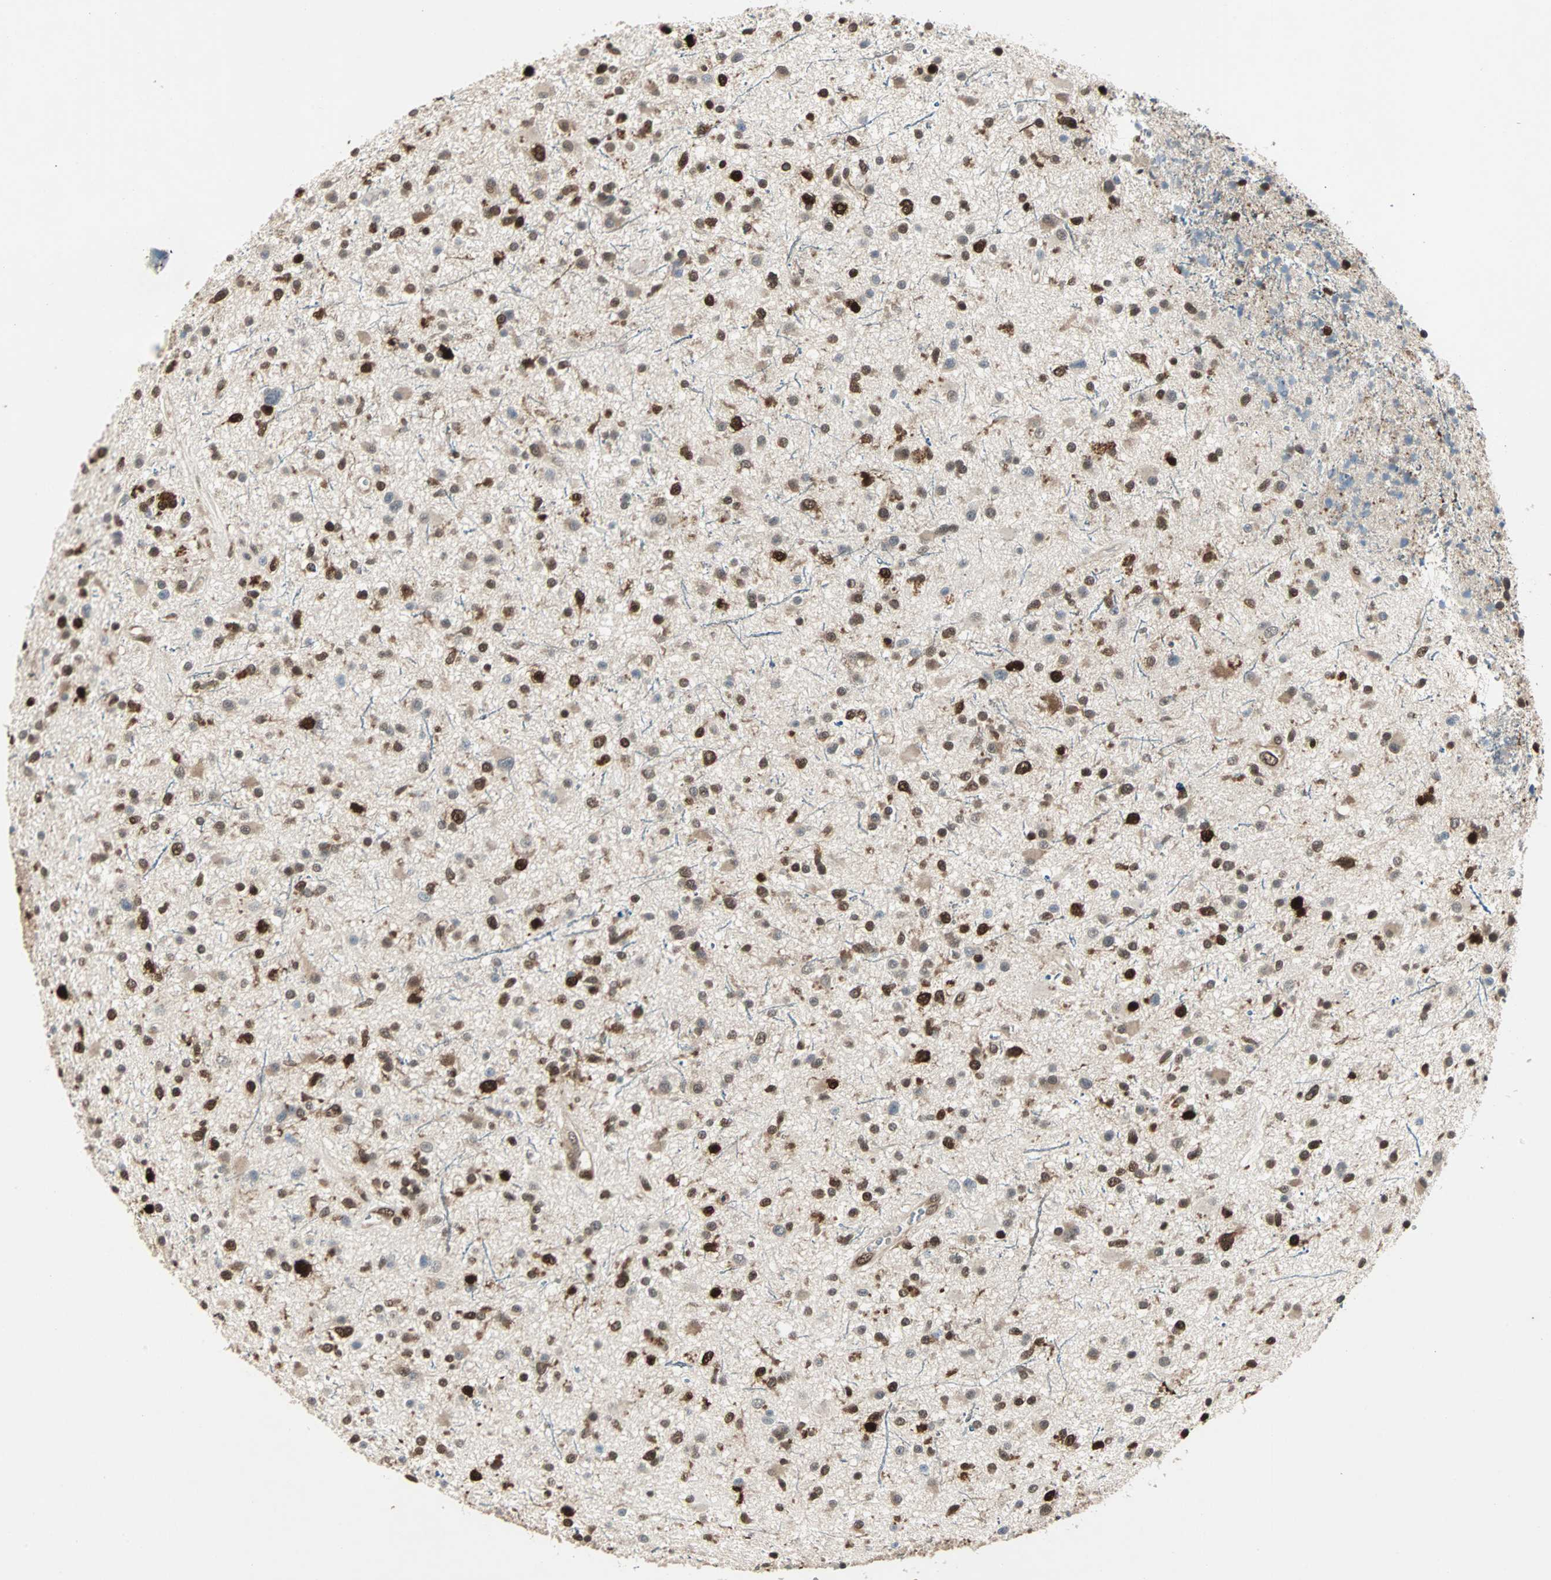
{"staining": {"intensity": "strong", "quantity": ">75%", "location": "cytoplasmic/membranous,nuclear"}, "tissue": "glioma", "cell_type": "Tumor cells", "image_type": "cancer", "snomed": [{"axis": "morphology", "description": "Glioma, malignant, High grade"}, {"axis": "topography", "description": "Brain"}], "caption": "Malignant glioma (high-grade) stained with a brown dye exhibits strong cytoplasmic/membranous and nuclear positive positivity in approximately >75% of tumor cells.", "gene": "ACLY", "patient": {"sex": "male", "age": 33}}